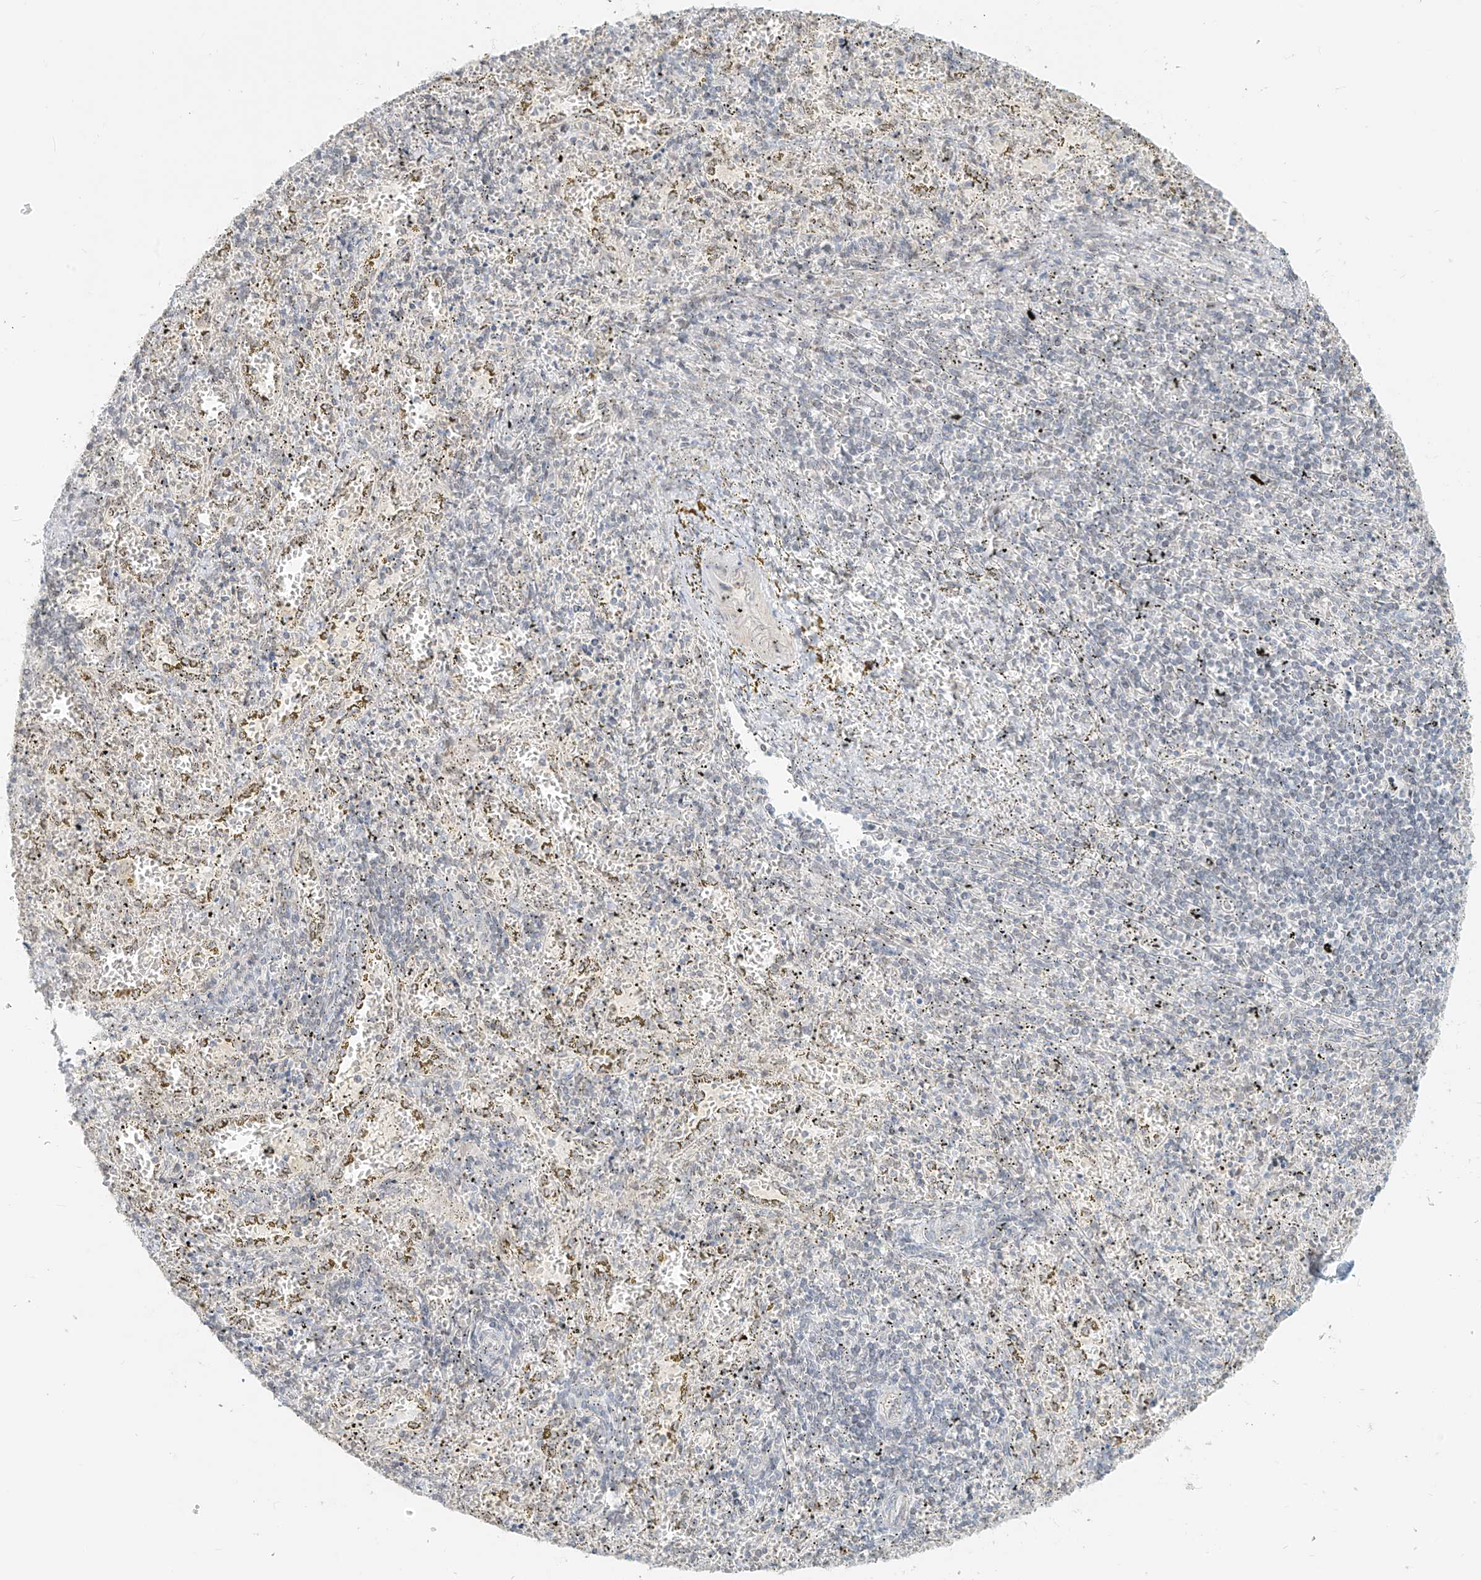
{"staining": {"intensity": "negative", "quantity": "none", "location": "none"}, "tissue": "spleen", "cell_type": "Cells in red pulp", "image_type": "normal", "snomed": [{"axis": "morphology", "description": "Normal tissue, NOS"}, {"axis": "topography", "description": "Spleen"}], "caption": "This photomicrograph is of unremarkable spleen stained with immunohistochemistry (IHC) to label a protein in brown with the nuclei are counter-stained blue. There is no positivity in cells in red pulp. (DAB immunohistochemistry (IHC), high magnification).", "gene": "OSBPL7", "patient": {"sex": "male", "age": 11}}